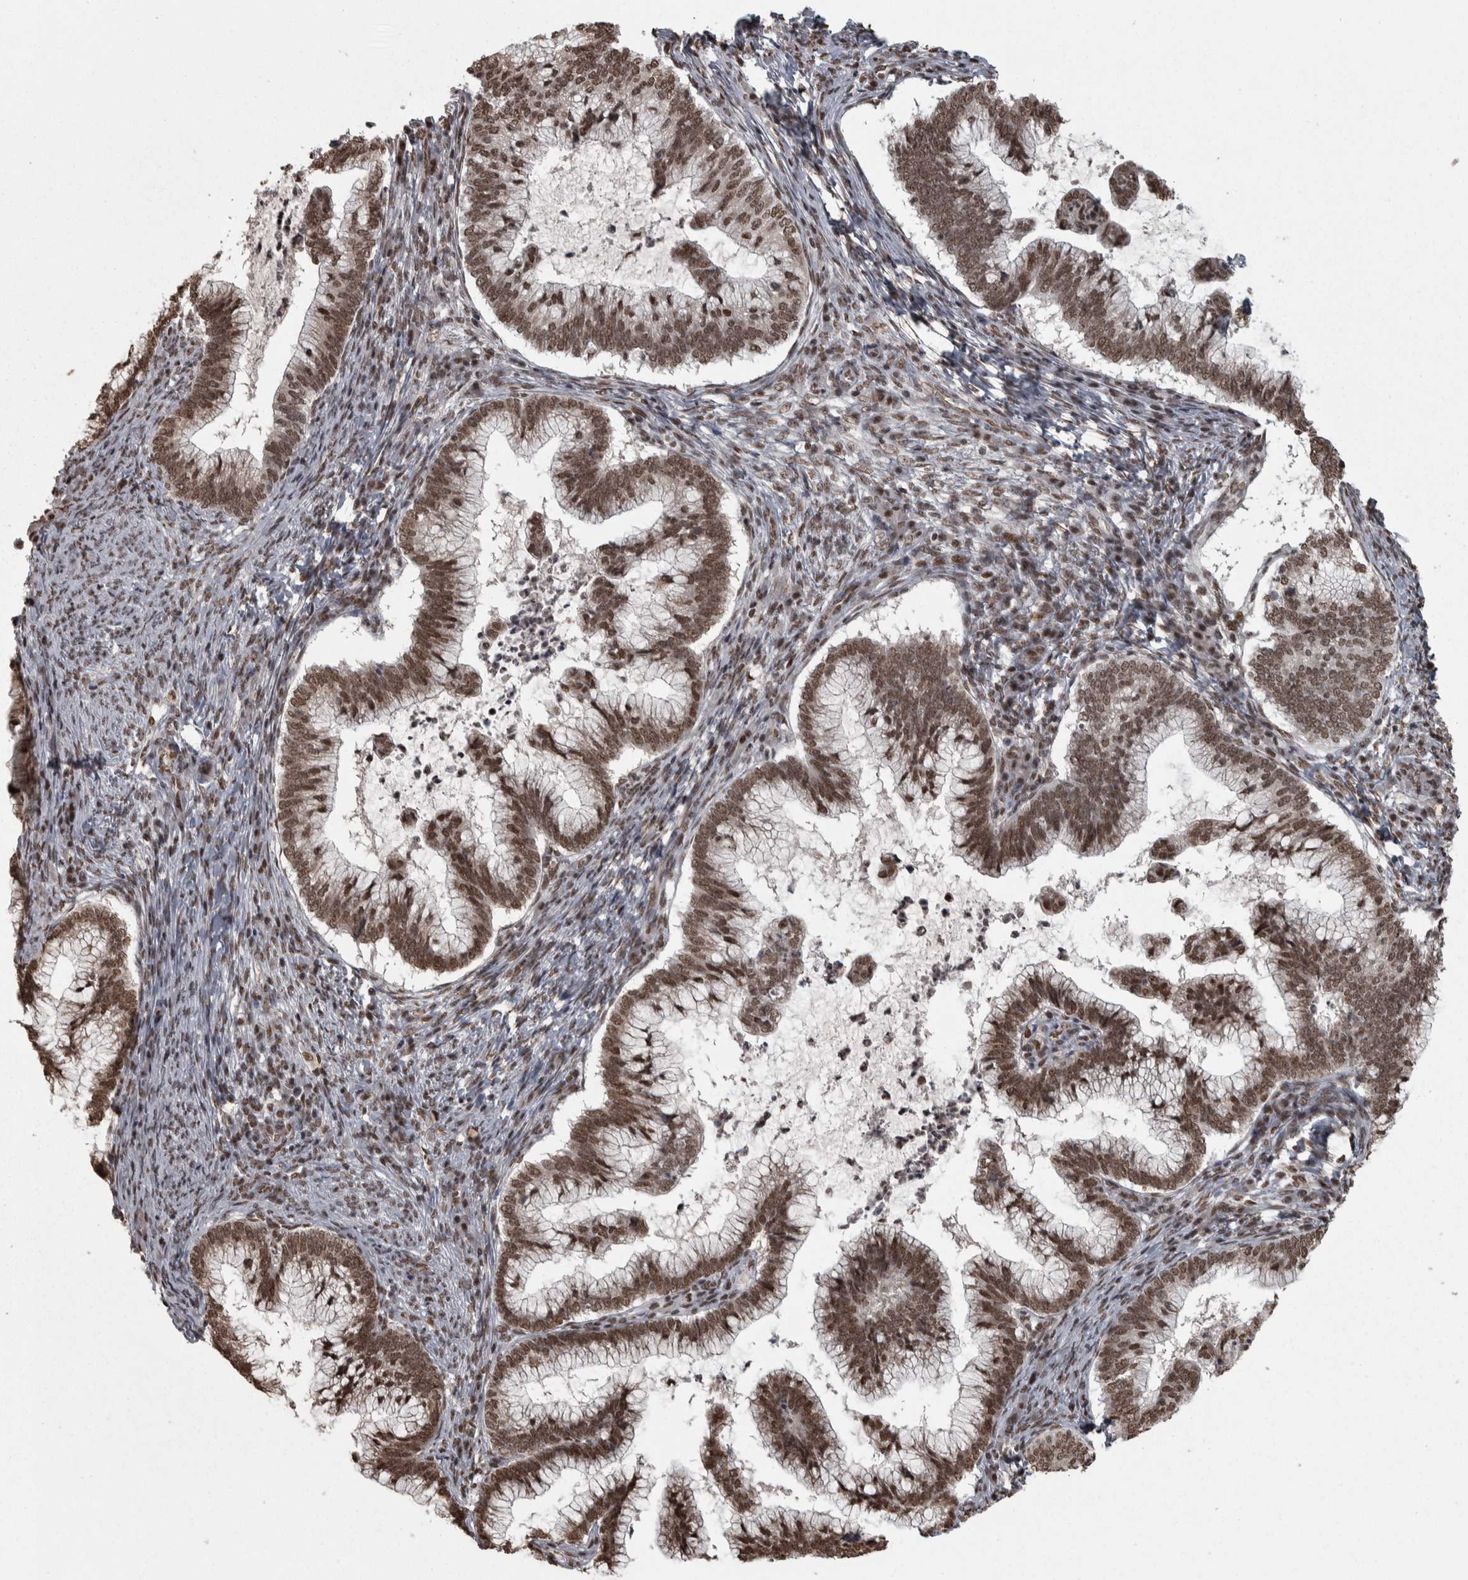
{"staining": {"intensity": "moderate", "quantity": ">75%", "location": "nuclear"}, "tissue": "cervical cancer", "cell_type": "Tumor cells", "image_type": "cancer", "snomed": [{"axis": "morphology", "description": "Adenocarcinoma, NOS"}, {"axis": "topography", "description": "Cervix"}], "caption": "Moderate nuclear staining for a protein is seen in about >75% of tumor cells of cervical adenocarcinoma using immunohistochemistry.", "gene": "ZFHX4", "patient": {"sex": "female", "age": 36}}